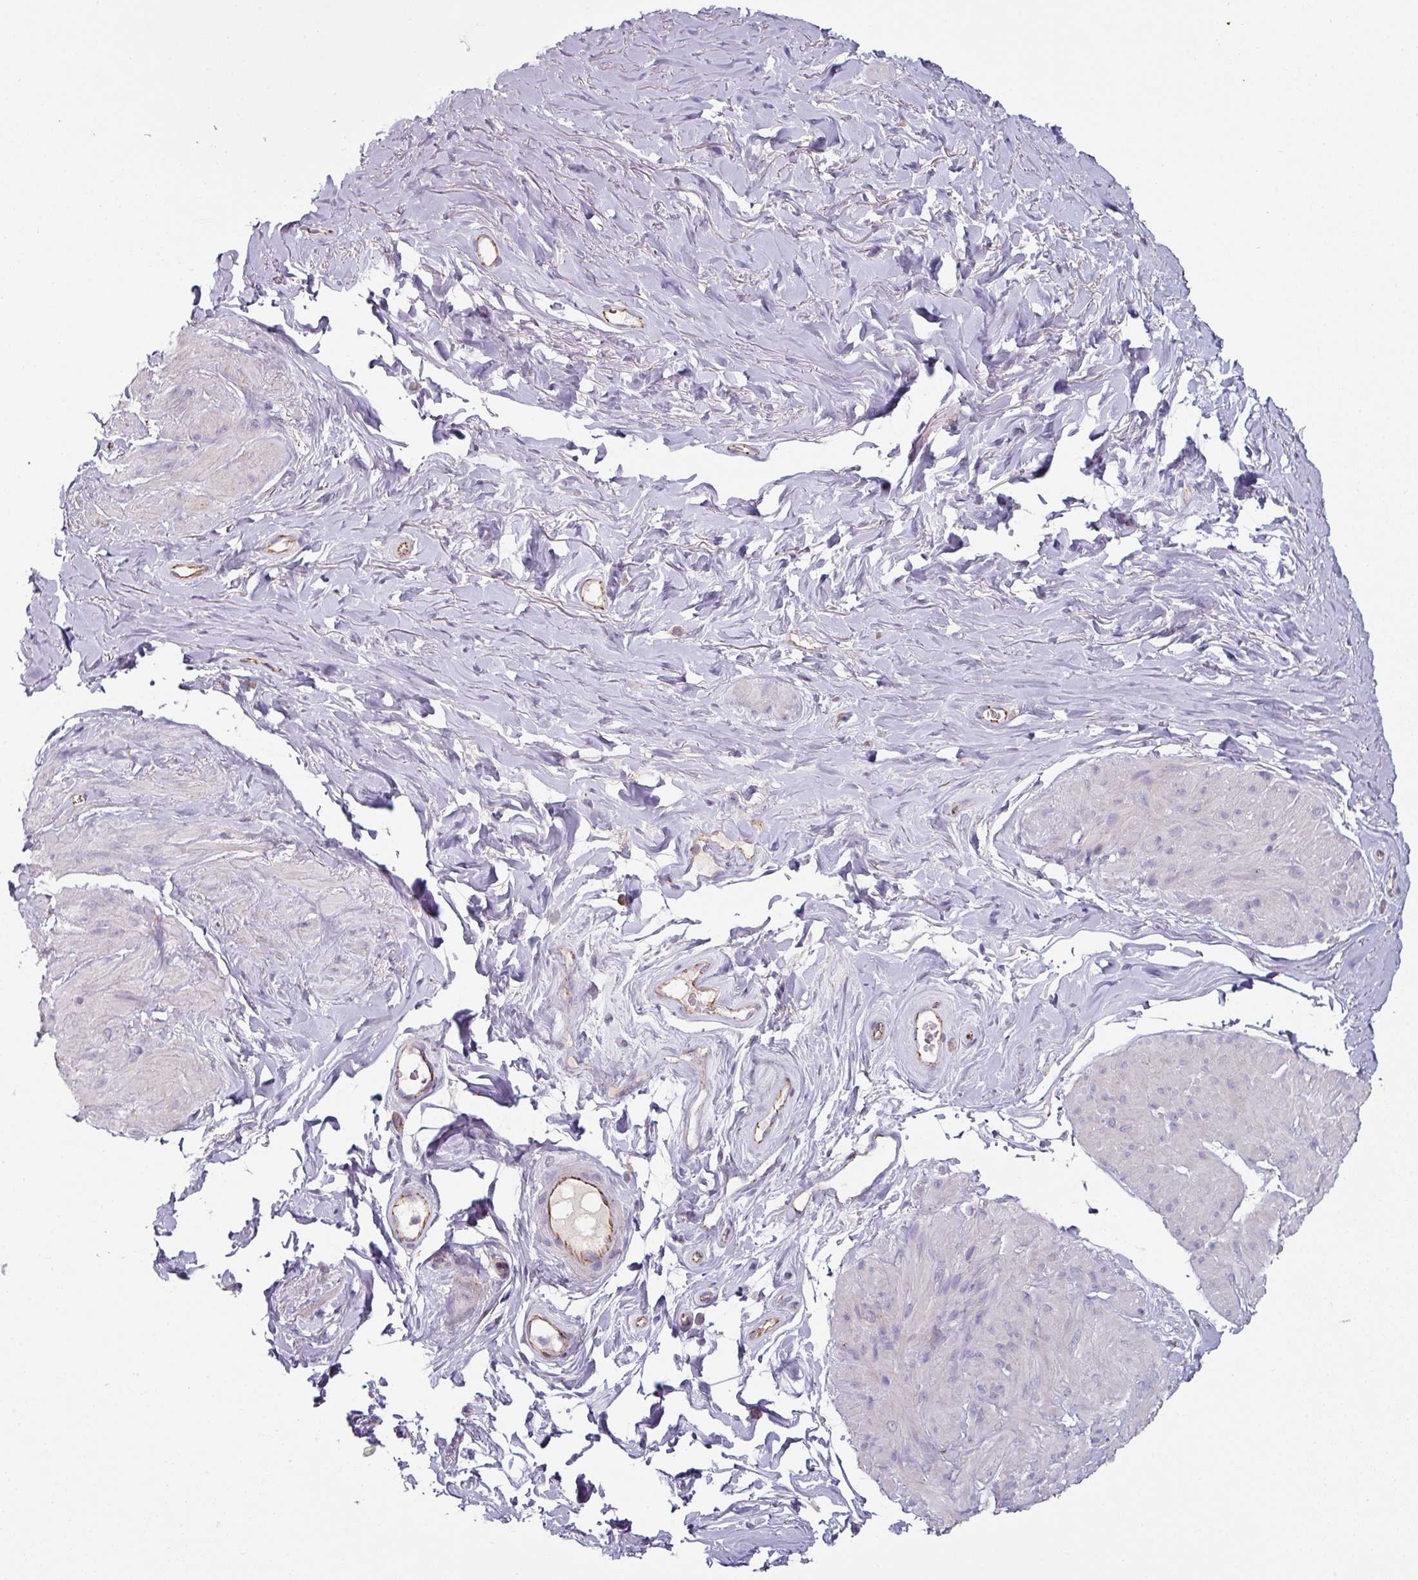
{"staining": {"intensity": "negative", "quantity": "none", "location": "none"}, "tissue": "smooth muscle", "cell_type": "Smooth muscle cells", "image_type": "normal", "snomed": [{"axis": "morphology", "description": "Normal tissue, NOS"}, {"axis": "topography", "description": "Smooth muscle"}, {"axis": "topography", "description": "Peripheral nerve tissue"}], "caption": "This is an immunohistochemistry image of benign human smooth muscle. There is no positivity in smooth muscle cells.", "gene": "JUP", "patient": {"sex": "male", "age": 69}}